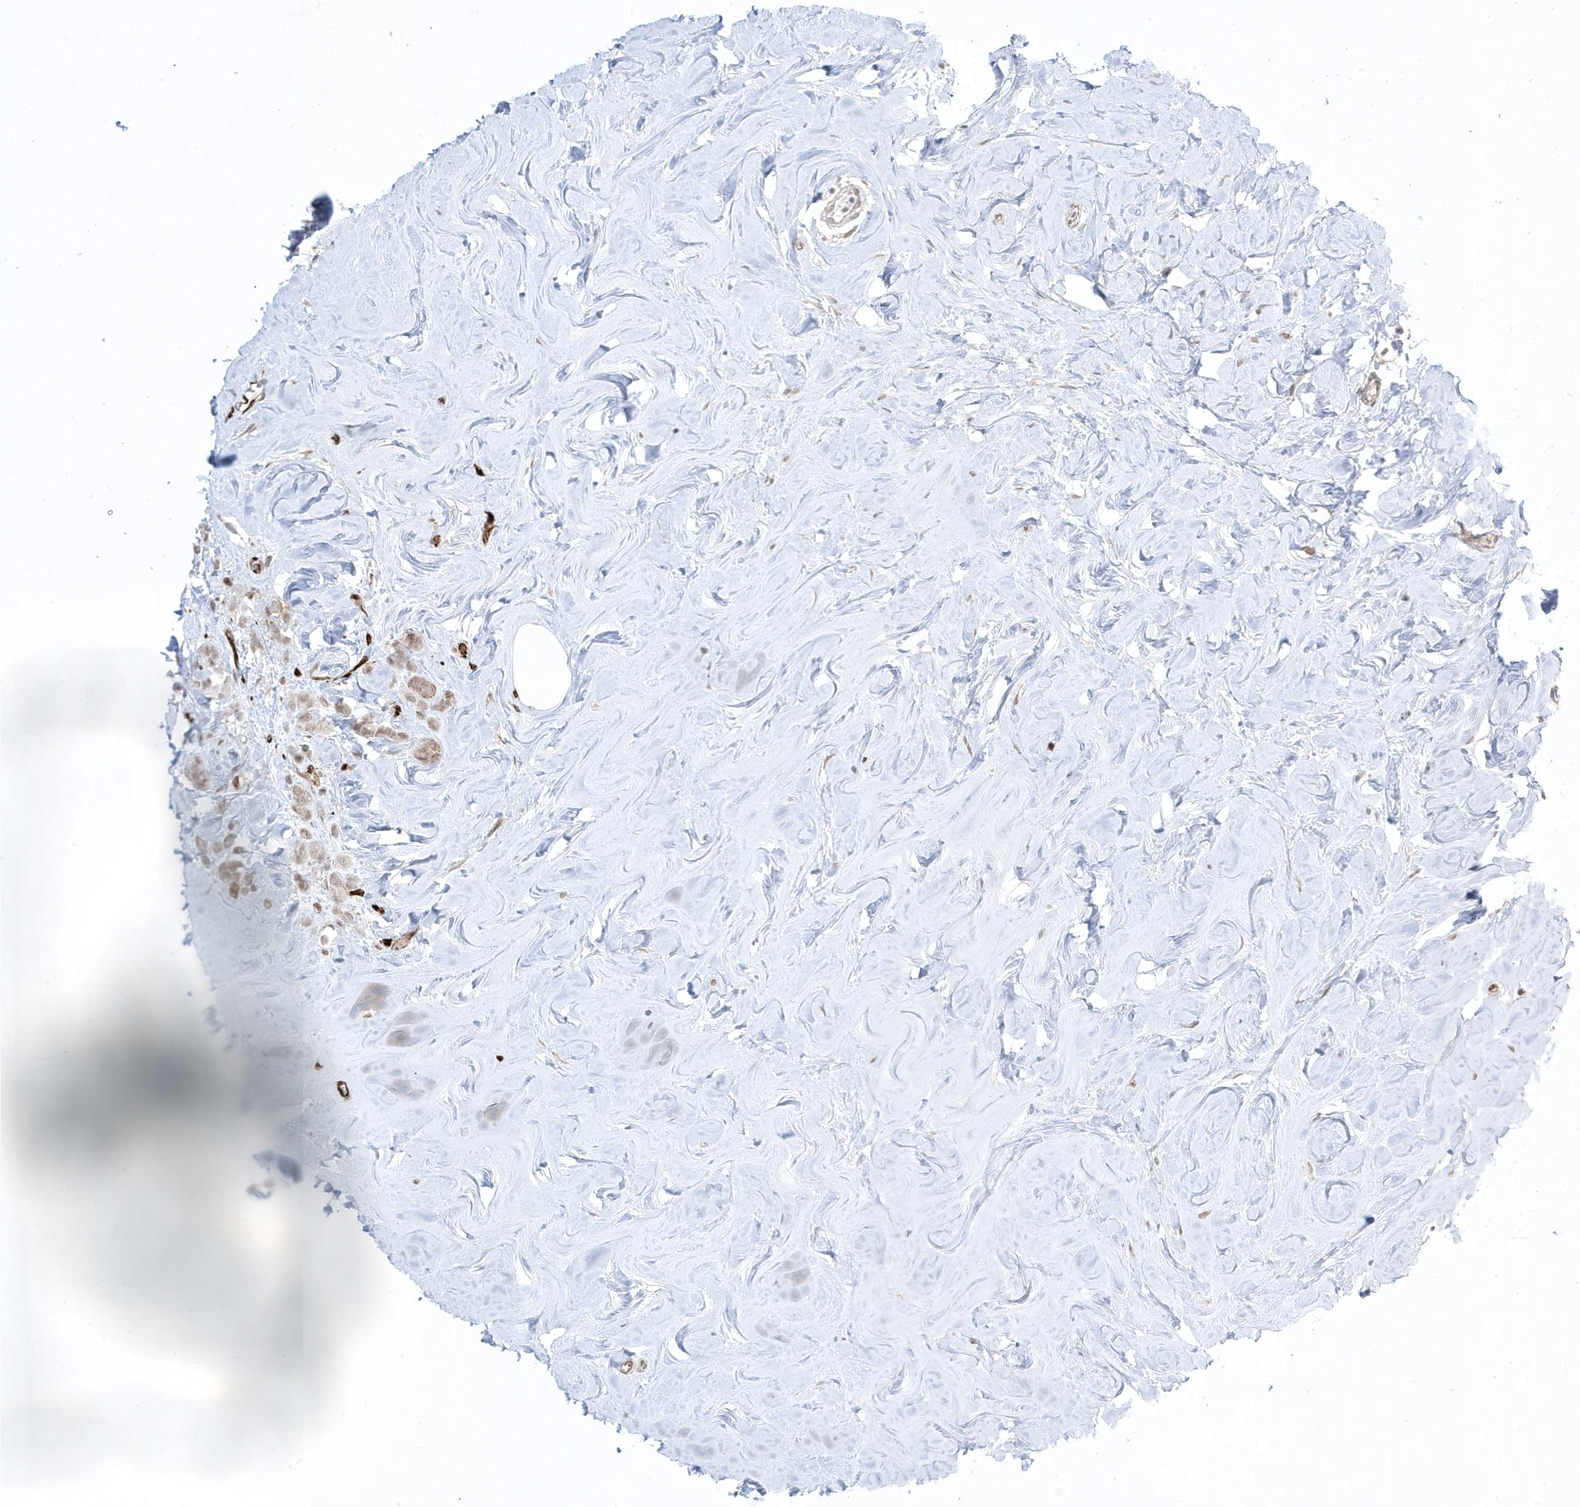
{"staining": {"intensity": "weak", "quantity": "25%-75%", "location": "nuclear"}, "tissue": "breast cancer", "cell_type": "Tumor cells", "image_type": "cancer", "snomed": [{"axis": "morphology", "description": "Lobular carcinoma"}, {"axis": "topography", "description": "Breast"}], "caption": "Breast lobular carcinoma stained for a protein (brown) shows weak nuclear positive expression in about 25%-75% of tumor cells.", "gene": "ADAMTSL3", "patient": {"sex": "female", "age": 47}}